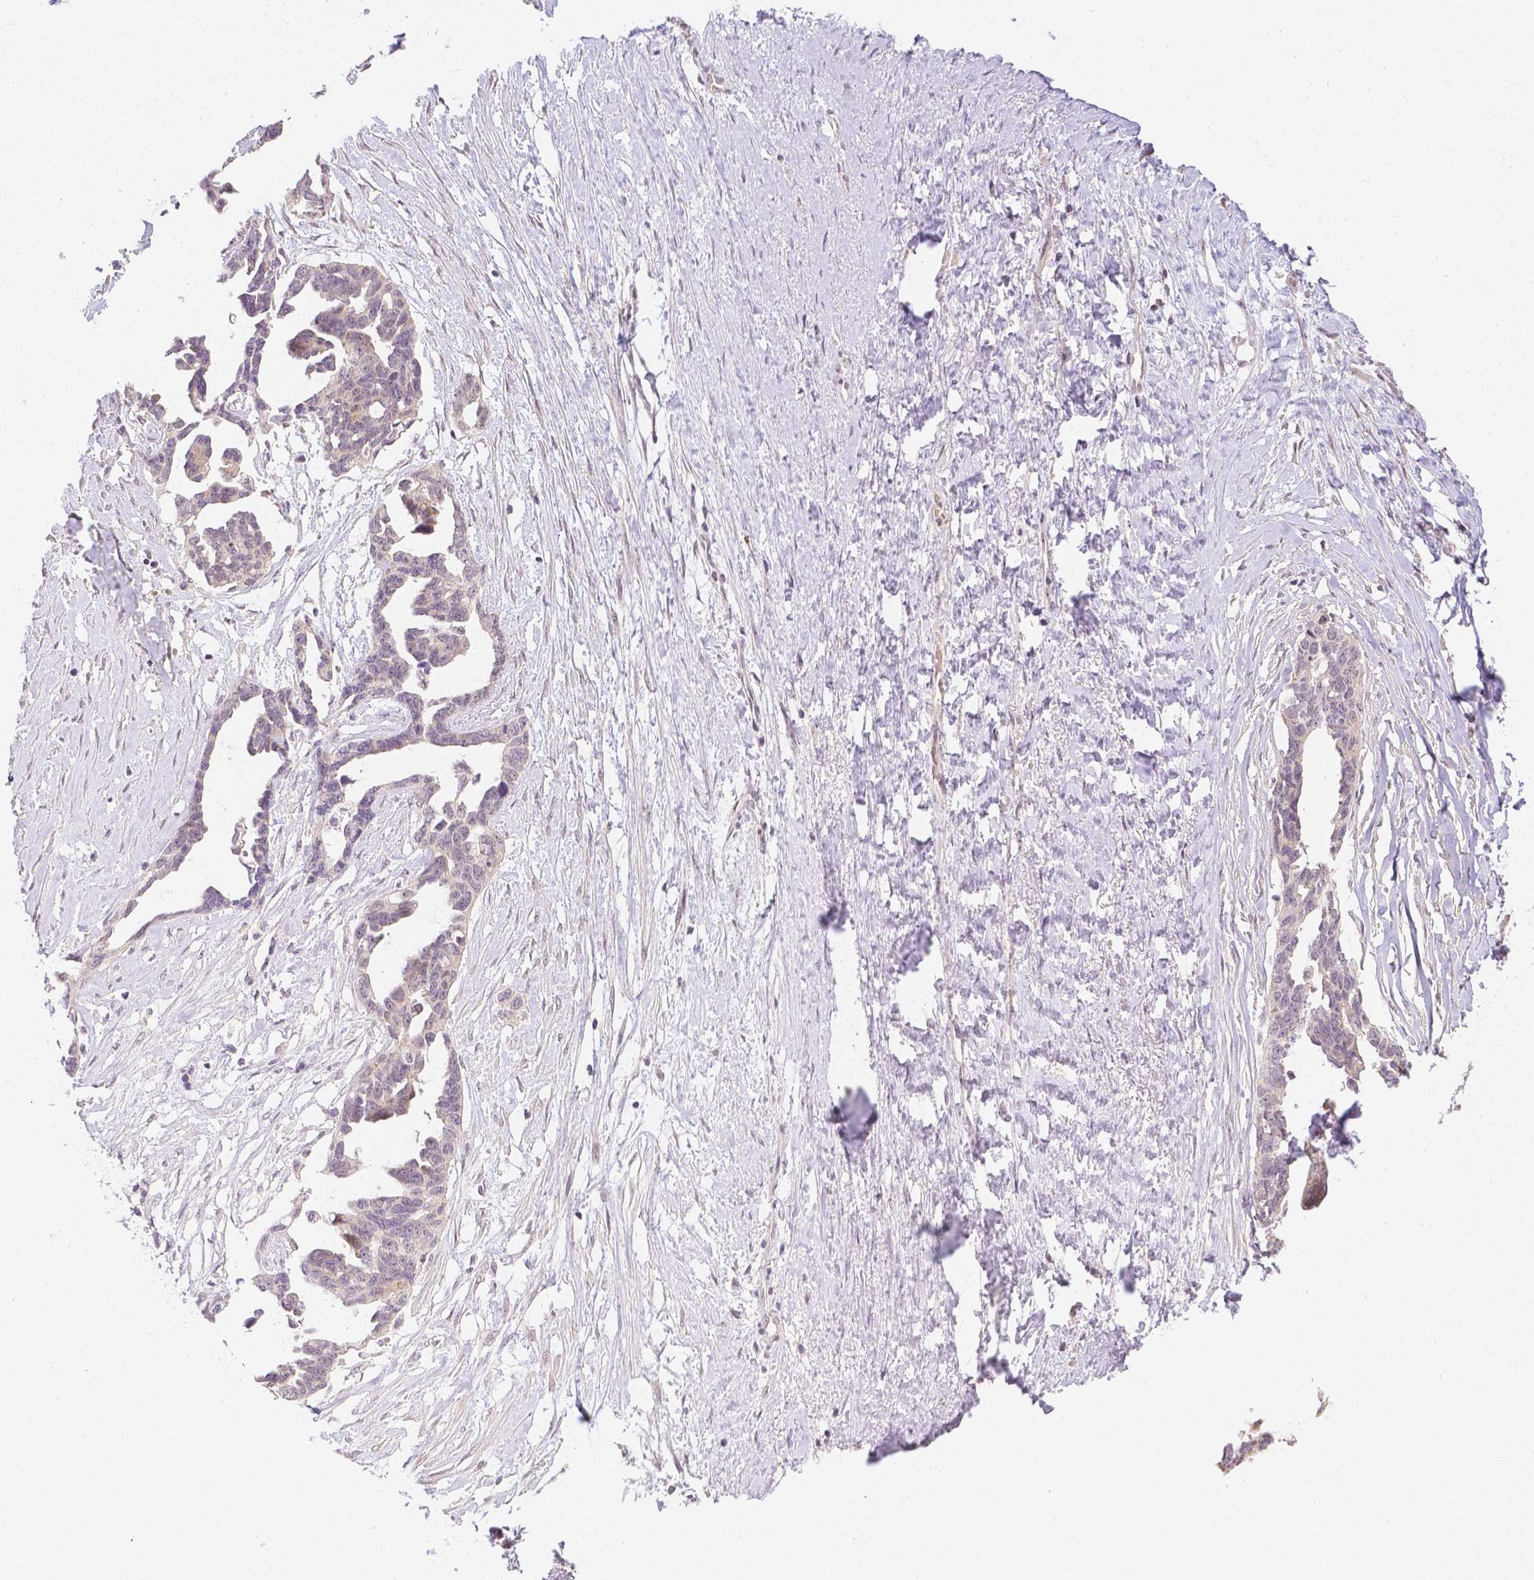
{"staining": {"intensity": "weak", "quantity": "<25%", "location": "cytoplasmic/membranous"}, "tissue": "ovarian cancer", "cell_type": "Tumor cells", "image_type": "cancer", "snomed": [{"axis": "morphology", "description": "Cystadenocarcinoma, serous, NOS"}, {"axis": "topography", "description": "Ovary"}], "caption": "The image exhibits no significant staining in tumor cells of serous cystadenocarcinoma (ovarian).", "gene": "ZNF280B", "patient": {"sex": "female", "age": 69}}